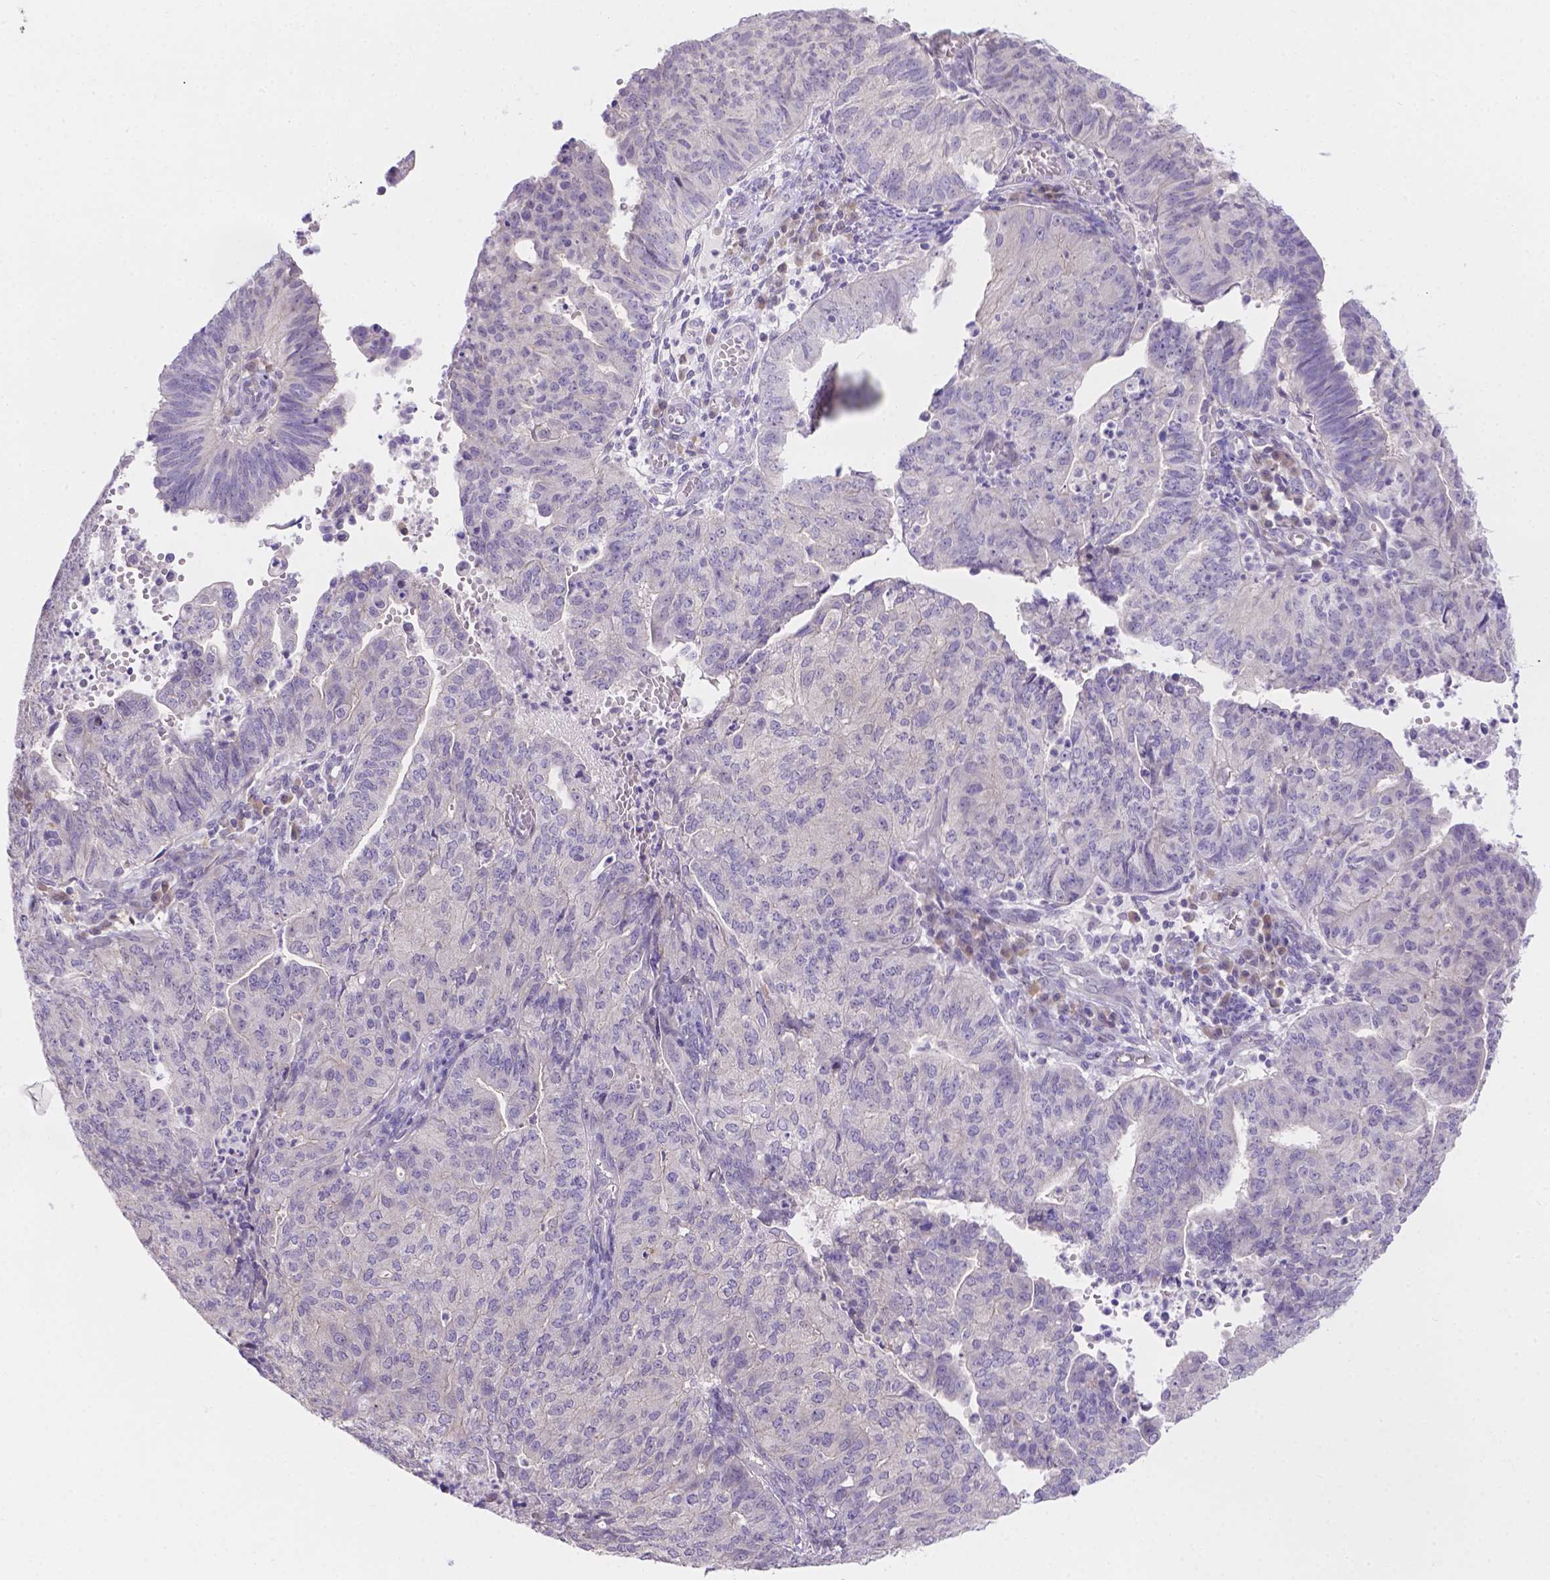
{"staining": {"intensity": "negative", "quantity": "none", "location": "none"}, "tissue": "endometrial cancer", "cell_type": "Tumor cells", "image_type": "cancer", "snomed": [{"axis": "morphology", "description": "Adenocarcinoma, NOS"}, {"axis": "topography", "description": "Endometrium"}], "caption": "Immunohistochemistry of endometrial adenocarcinoma displays no positivity in tumor cells.", "gene": "CD96", "patient": {"sex": "female", "age": 82}}